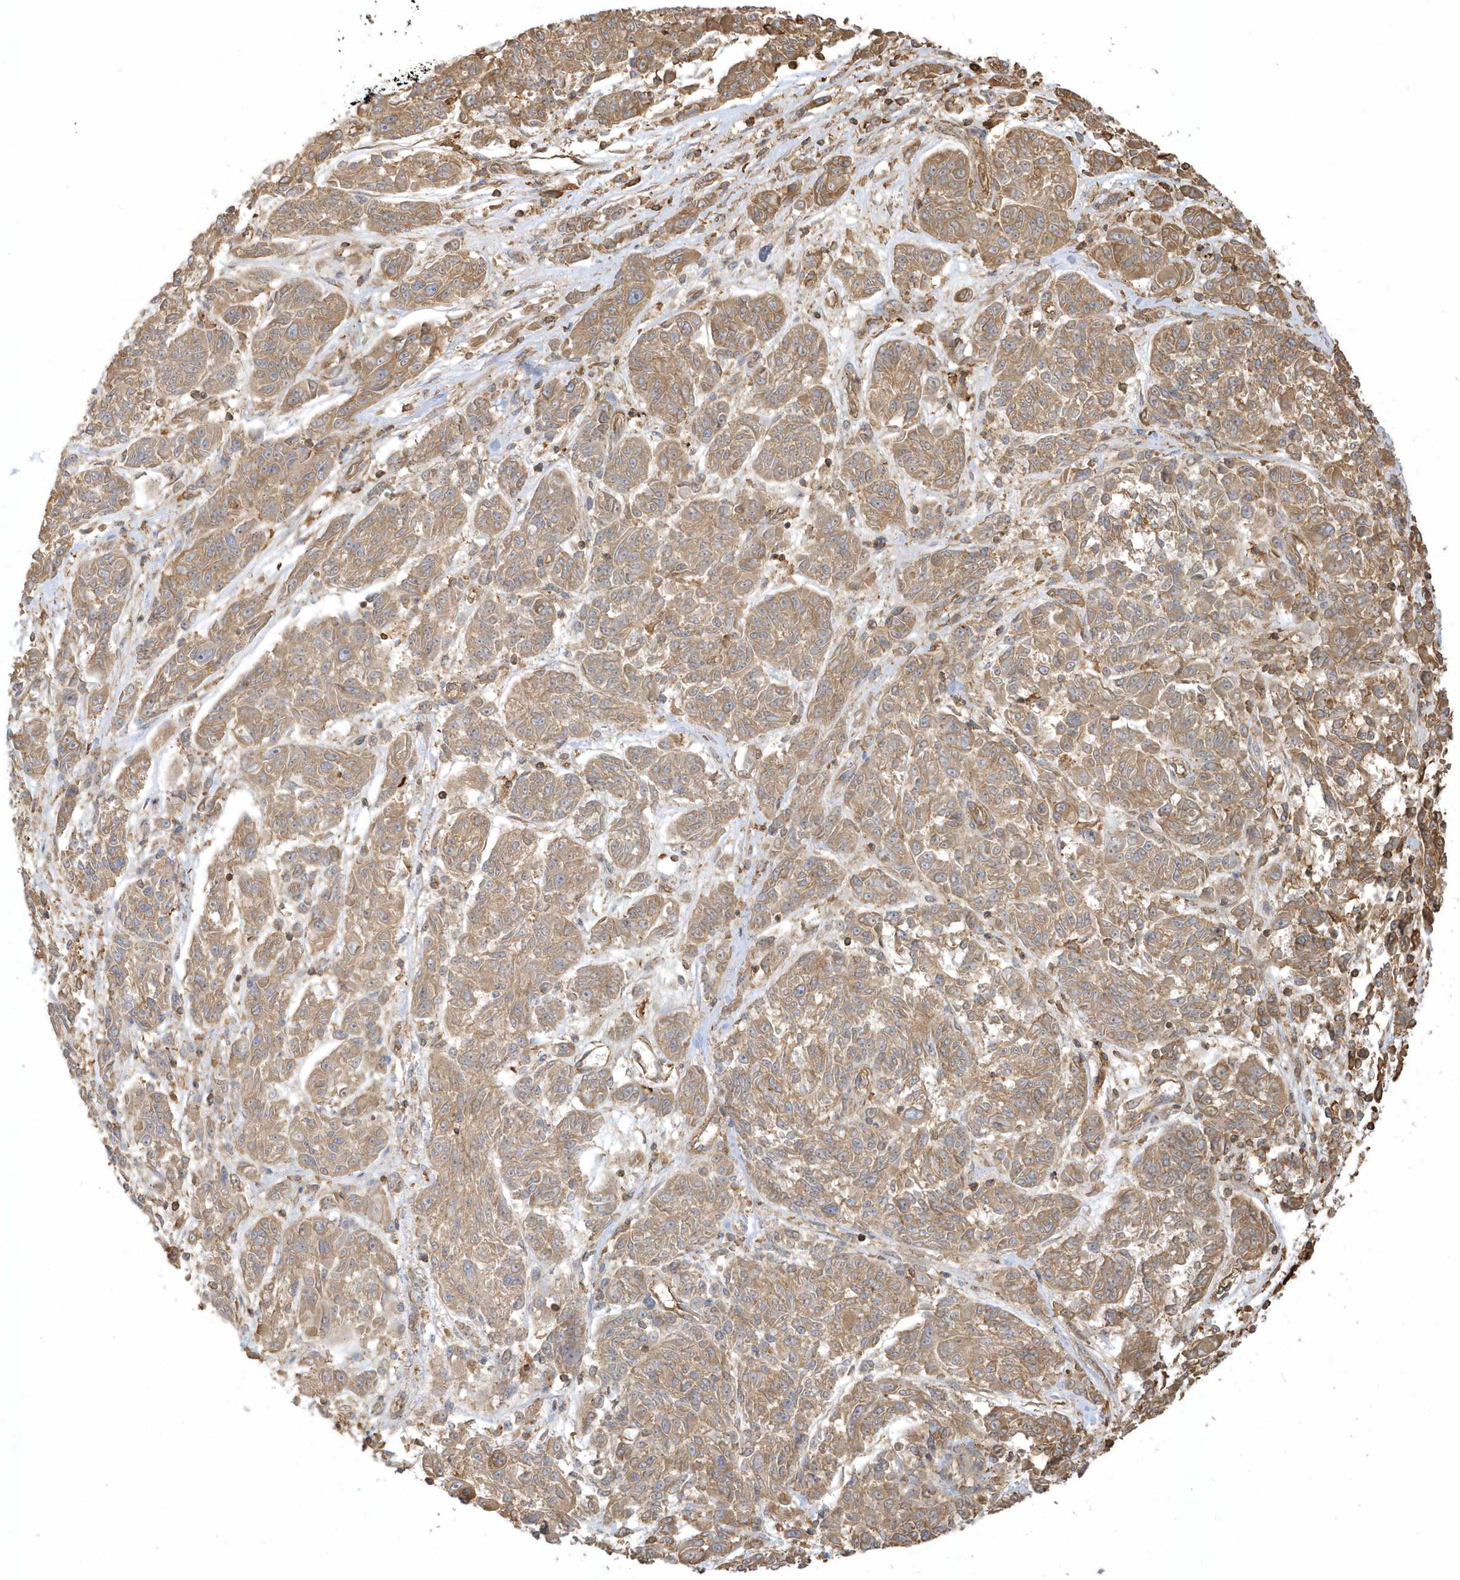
{"staining": {"intensity": "moderate", "quantity": ">75%", "location": "cytoplasmic/membranous"}, "tissue": "melanoma", "cell_type": "Tumor cells", "image_type": "cancer", "snomed": [{"axis": "morphology", "description": "Malignant melanoma, NOS"}, {"axis": "topography", "description": "Skin"}], "caption": "Immunohistochemistry (IHC) micrograph of melanoma stained for a protein (brown), which exhibits medium levels of moderate cytoplasmic/membranous staining in about >75% of tumor cells.", "gene": "ZBTB8A", "patient": {"sex": "male", "age": 53}}